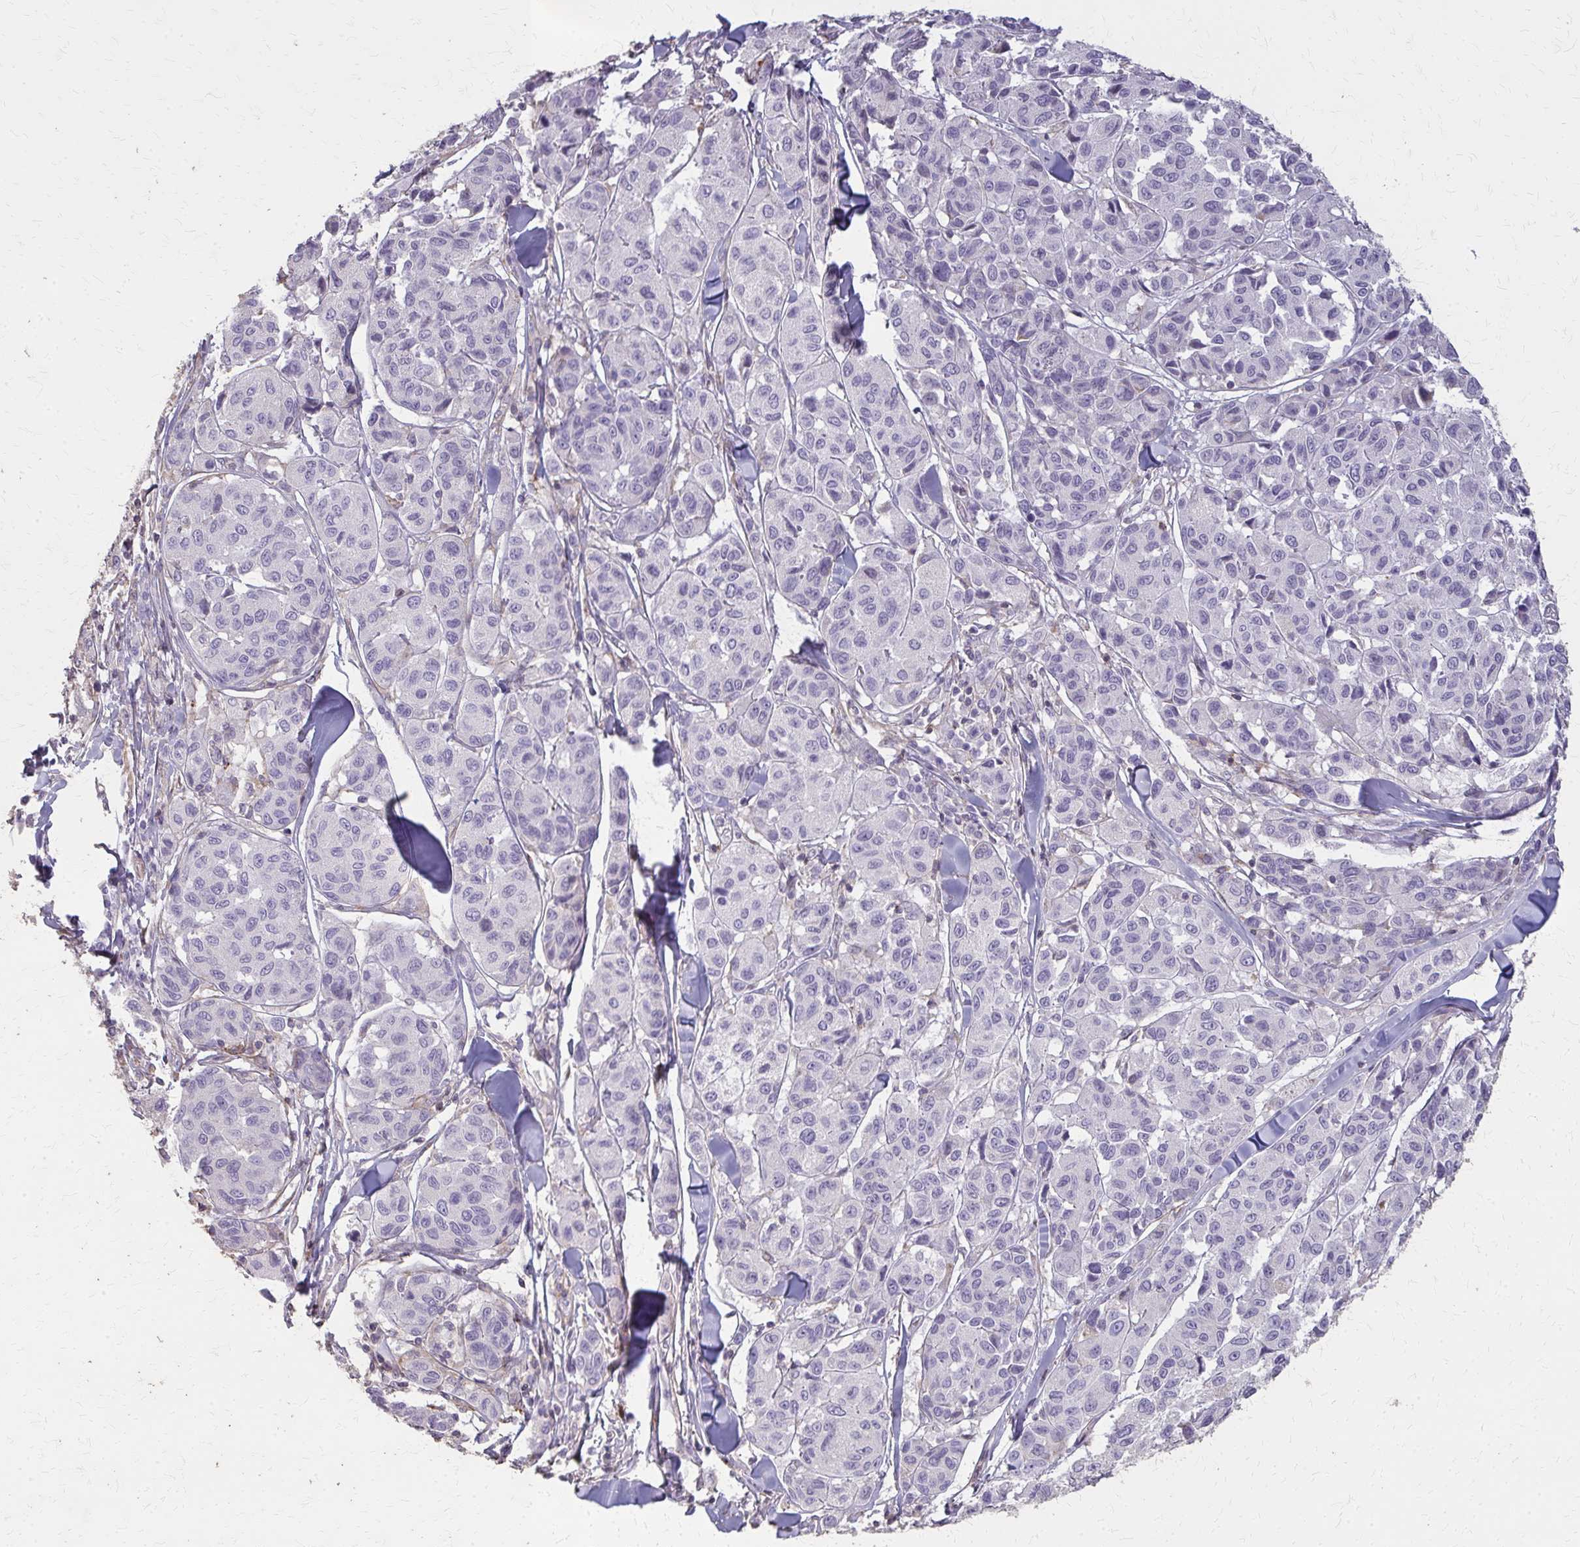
{"staining": {"intensity": "moderate", "quantity": "<25%", "location": "cytoplasmic/membranous"}, "tissue": "melanoma", "cell_type": "Tumor cells", "image_type": "cancer", "snomed": [{"axis": "morphology", "description": "Malignant melanoma, NOS"}, {"axis": "topography", "description": "Skin"}], "caption": "This photomicrograph exhibits melanoma stained with immunohistochemistry to label a protein in brown. The cytoplasmic/membranous of tumor cells show moderate positivity for the protein. Nuclei are counter-stained blue.", "gene": "TENM4", "patient": {"sex": "female", "age": 66}}